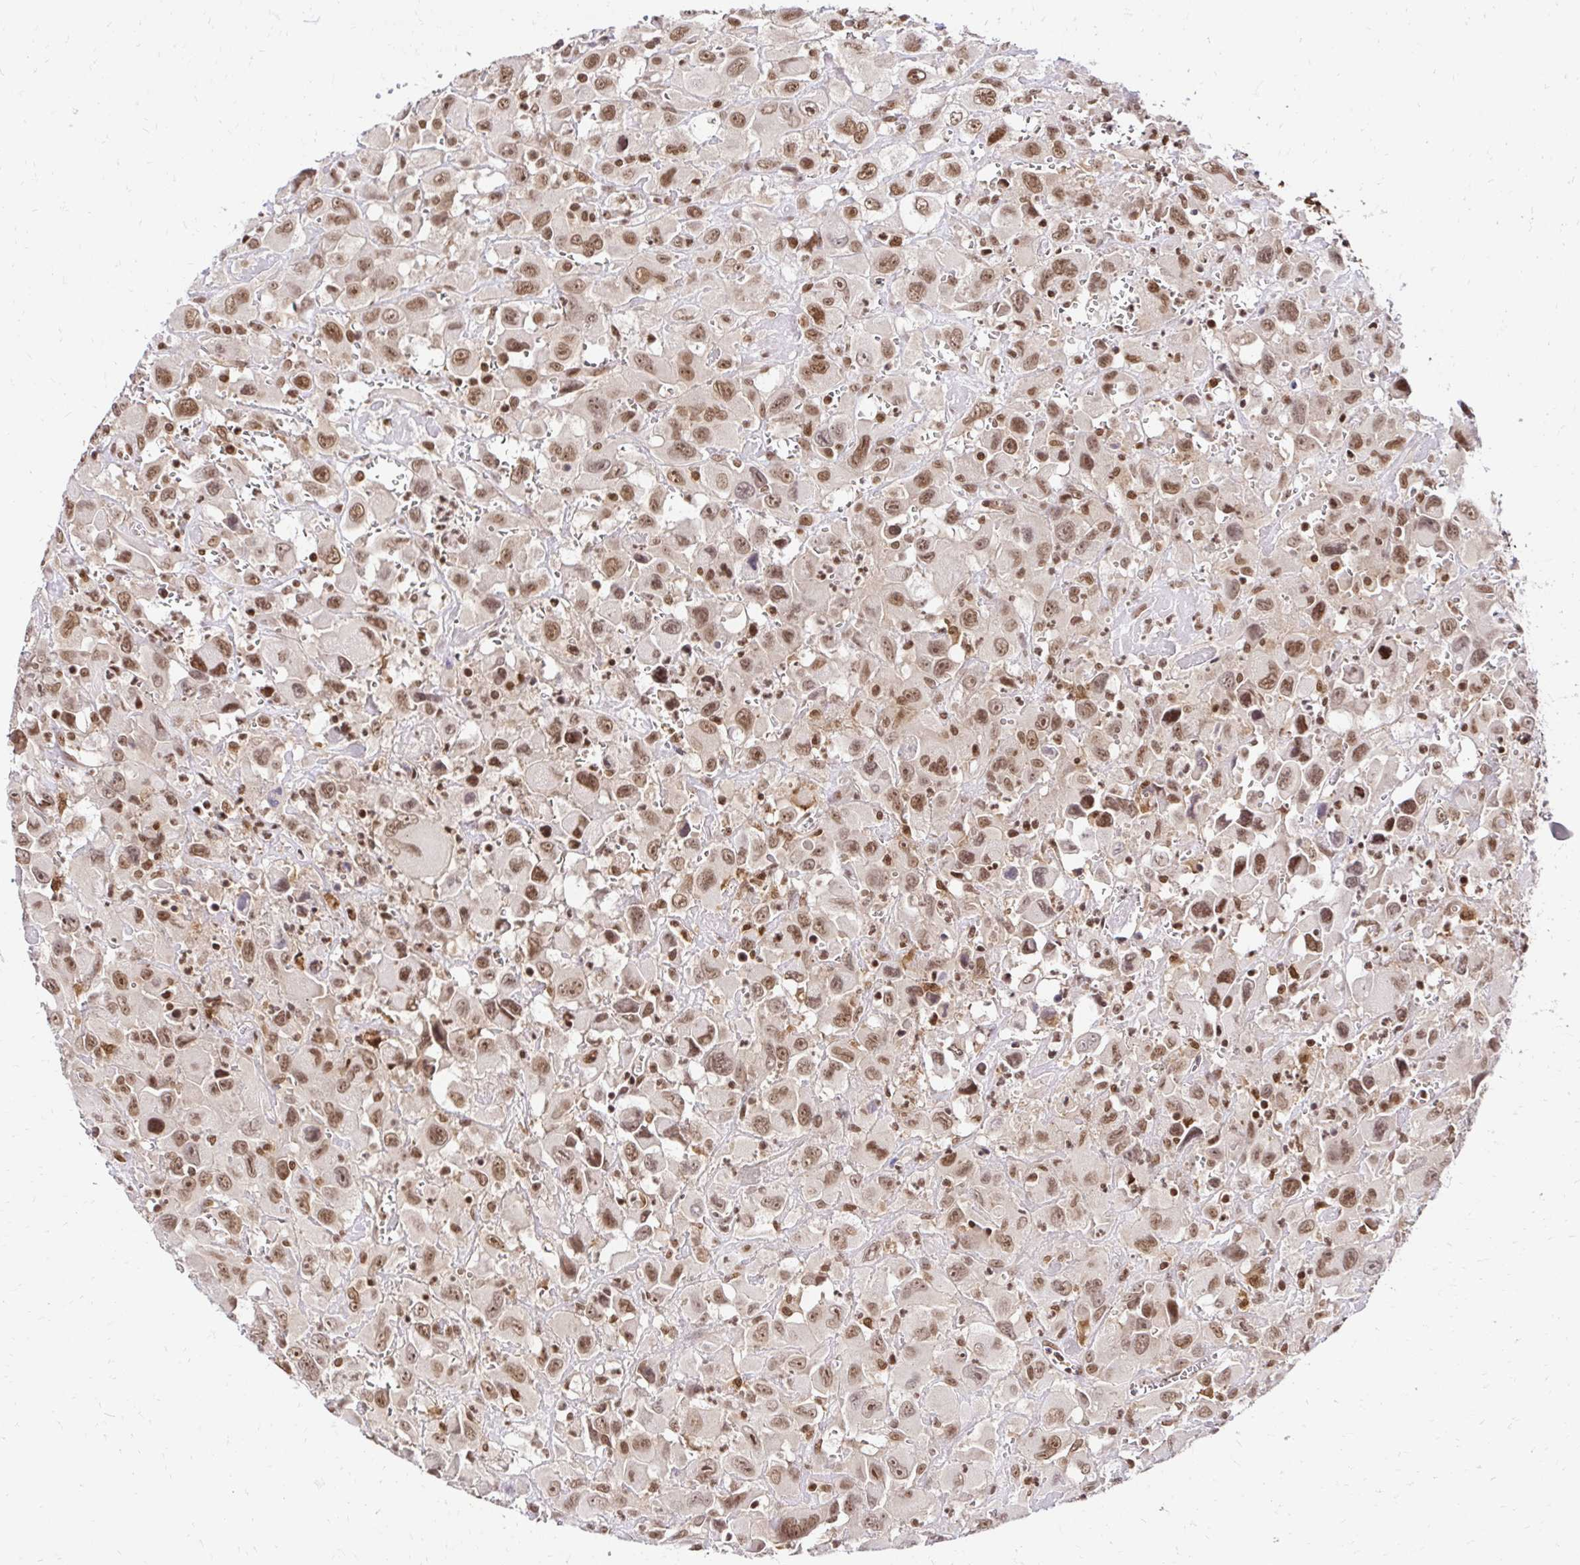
{"staining": {"intensity": "moderate", "quantity": ">75%", "location": "nuclear"}, "tissue": "head and neck cancer", "cell_type": "Tumor cells", "image_type": "cancer", "snomed": [{"axis": "morphology", "description": "Squamous cell carcinoma, NOS"}, {"axis": "morphology", "description": "Squamous cell carcinoma, metastatic, NOS"}, {"axis": "topography", "description": "Oral tissue"}, {"axis": "topography", "description": "Head-Neck"}], "caption": "A brown stain highlights moderate nuclear expression of a protein in human head and neck cancer tumor cells. The staining was performed using DAB, with brown indicating positive protein expression. Nuclei are stained blue with hematoxylin.", "gene": "GLYR1", "patient": {"sex": "female", "age": 85}}